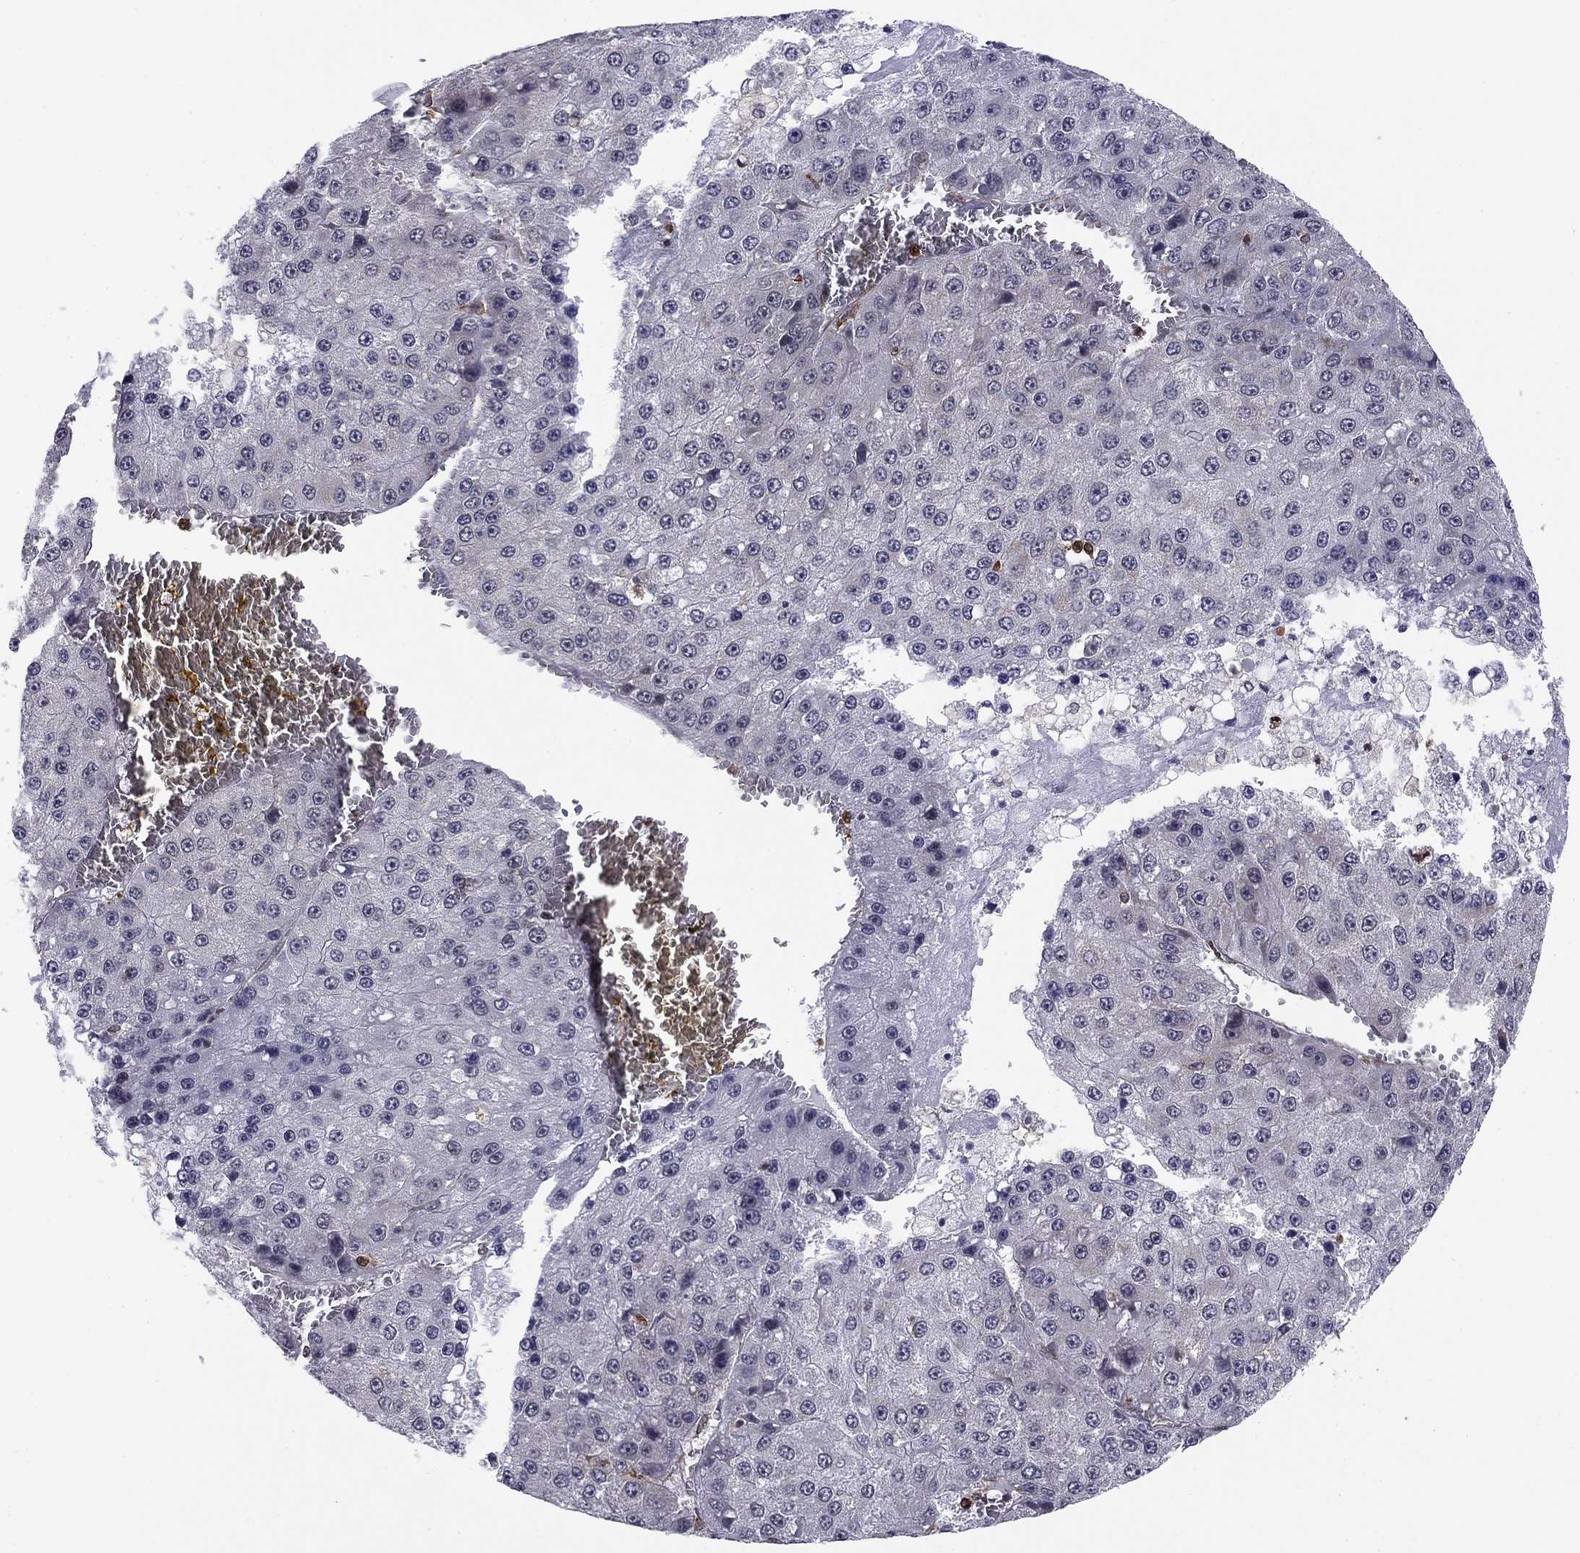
{"staining": {"intensity": "negative", "quantity": "none", "location": "none"}, "tissue": "liver cancer", "cell_type": "Tumor cells", "image_type": "cancer", "snomed": [{"axis": "morphology", "description": "Carcinoma, Hepatocellular, NOS"}, {"axis": "topography", "description": "Liver"}], "caption": "Protein analysis of hepatocellular carcinoma (liver) shows no significant staining in tumor cells.", "gene": "PLCB2", "patient": {"sex": "female", "age": 73}}